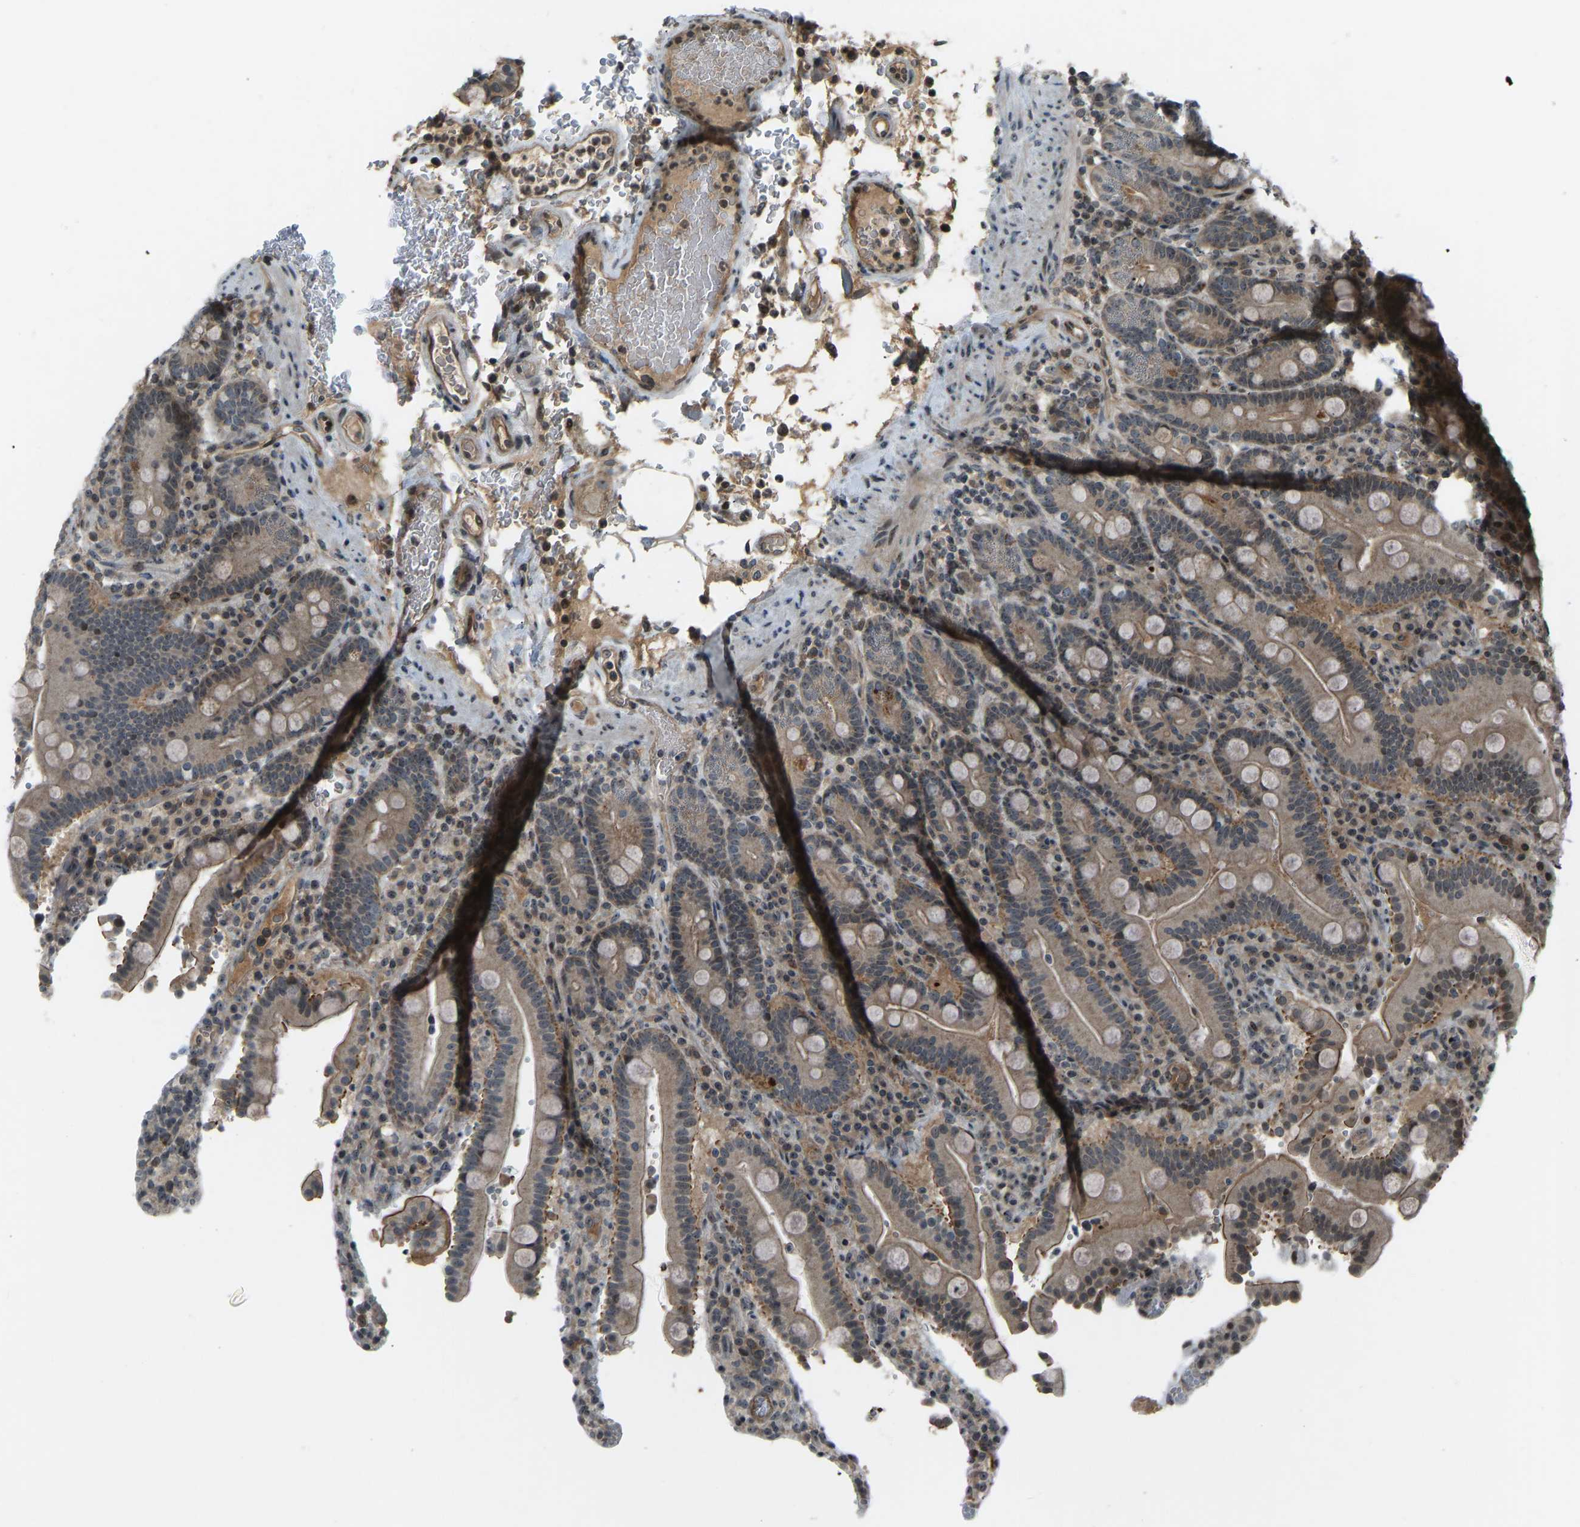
{"staining": {"intensity": "moderate", "quantity": ">75%", "location": "cytoplasmic/membranous,nuclear"}, "tissue": "duodenum", "cell_type": "Glandular cells", "image_type": "normal", "snomed": [{"axis": "morphology", "description": "Normal tissue, NOS"}, {"axis": "topography", "description": "Small intestine, NOS"}], "caption": "Protein staining by immunohistochemistry (IHC) displays moderate cytoplasmic/membranous,nuclear staining in about >75% of glandular cells in benign duodenum. Ihc stains the protein of interest in brown and the nuclei are stained blue.", "gene": "SVOPL", "patient": {"sex": "female", "age": 71}}